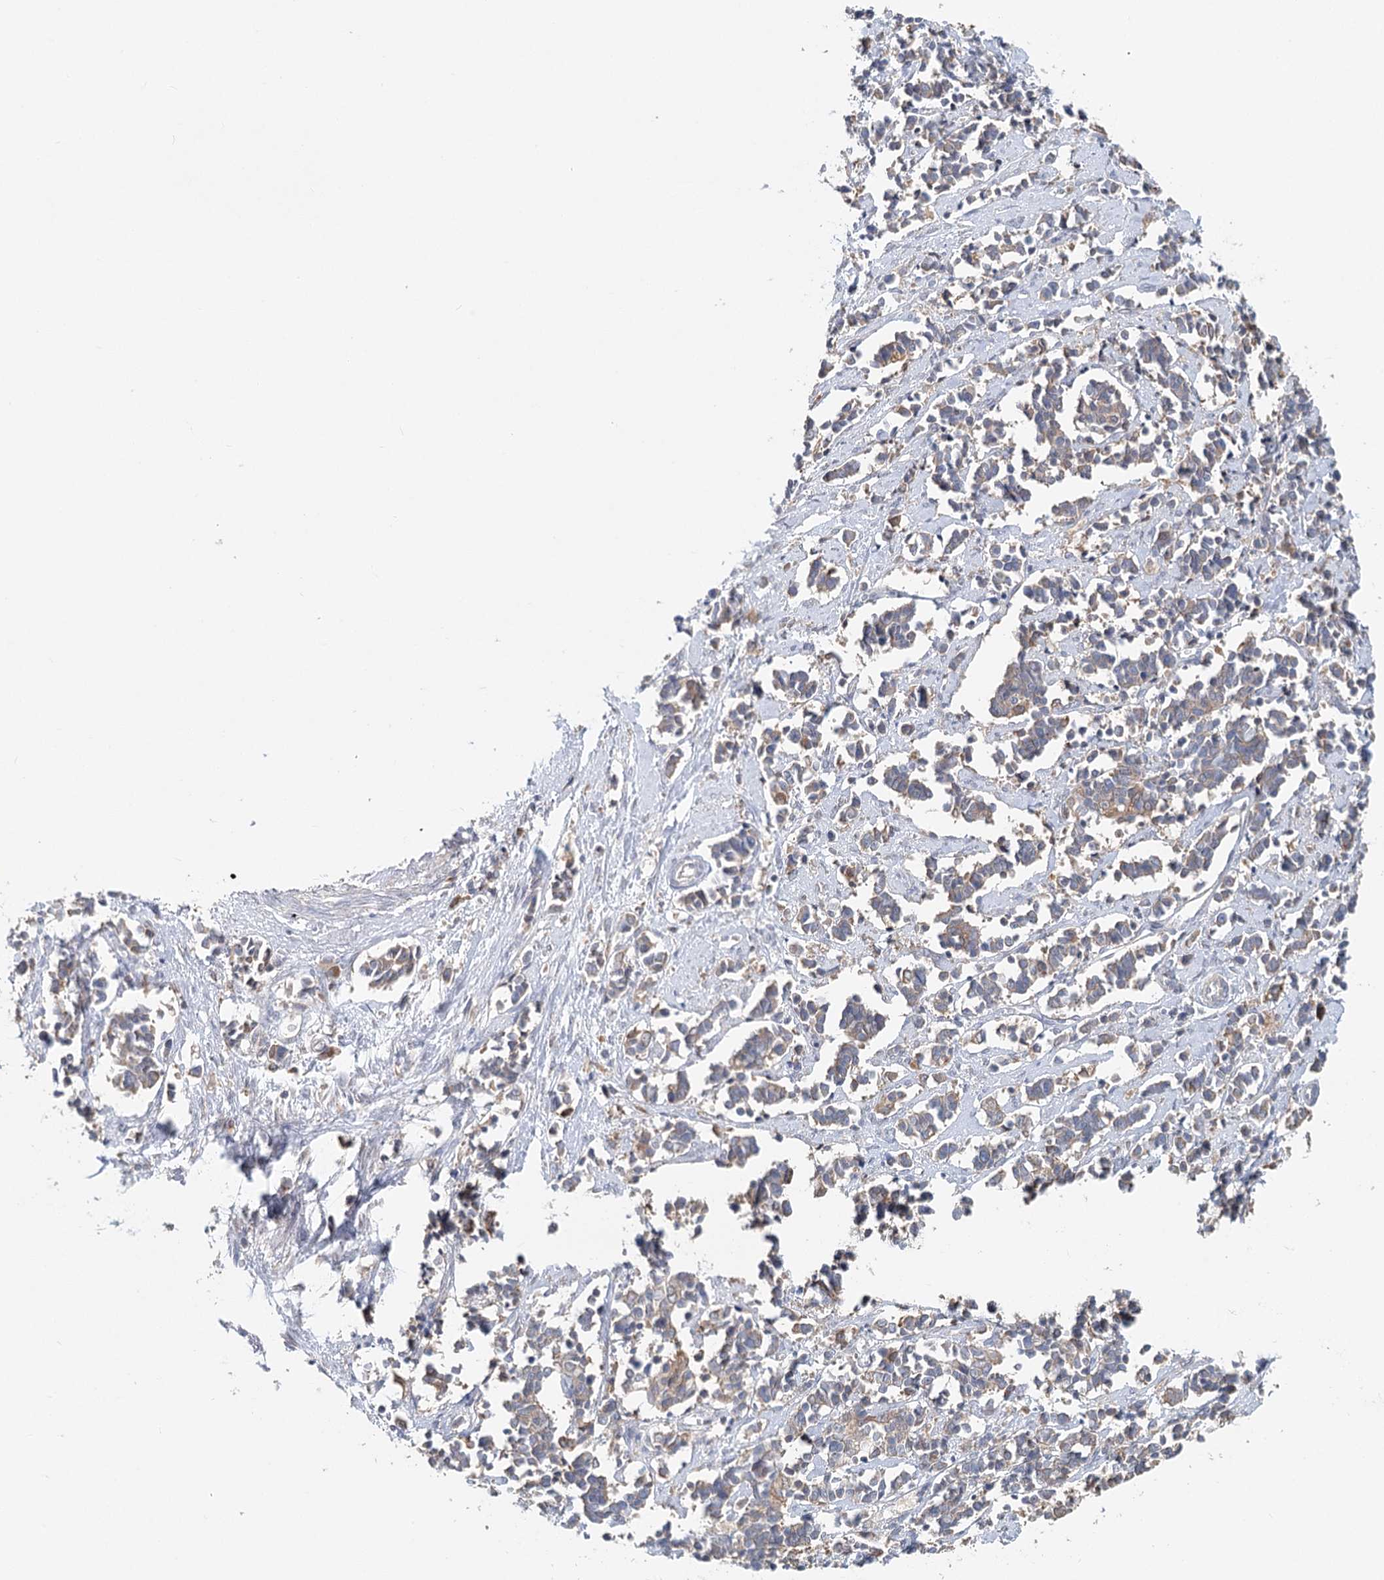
{"staining": {"intensity": "weak", "quantity": ">75%", "location": "cytoplasmic/membranous"}, "tissue": "cervical cancer", "cell_type": "Tumor cells", "image_type": "cancer", "snomed": [{"axis": "morphology", "description": "Normal tissue, NOS"}, {"axis": "morphology", "description": "Squamous cell carcinoma, NOS"}, {"axis": "topography", "description": "Cervix"}], "caption": "Immunohistochemistry image of cervical cancer stained for a protein (brown), which demonstrates low levels of weak cytoplasmic/membranous positivity in approximately >75% of tumor cells.", "gene": "PAIP2", "patient": {"sex": "female", "age": 35}}